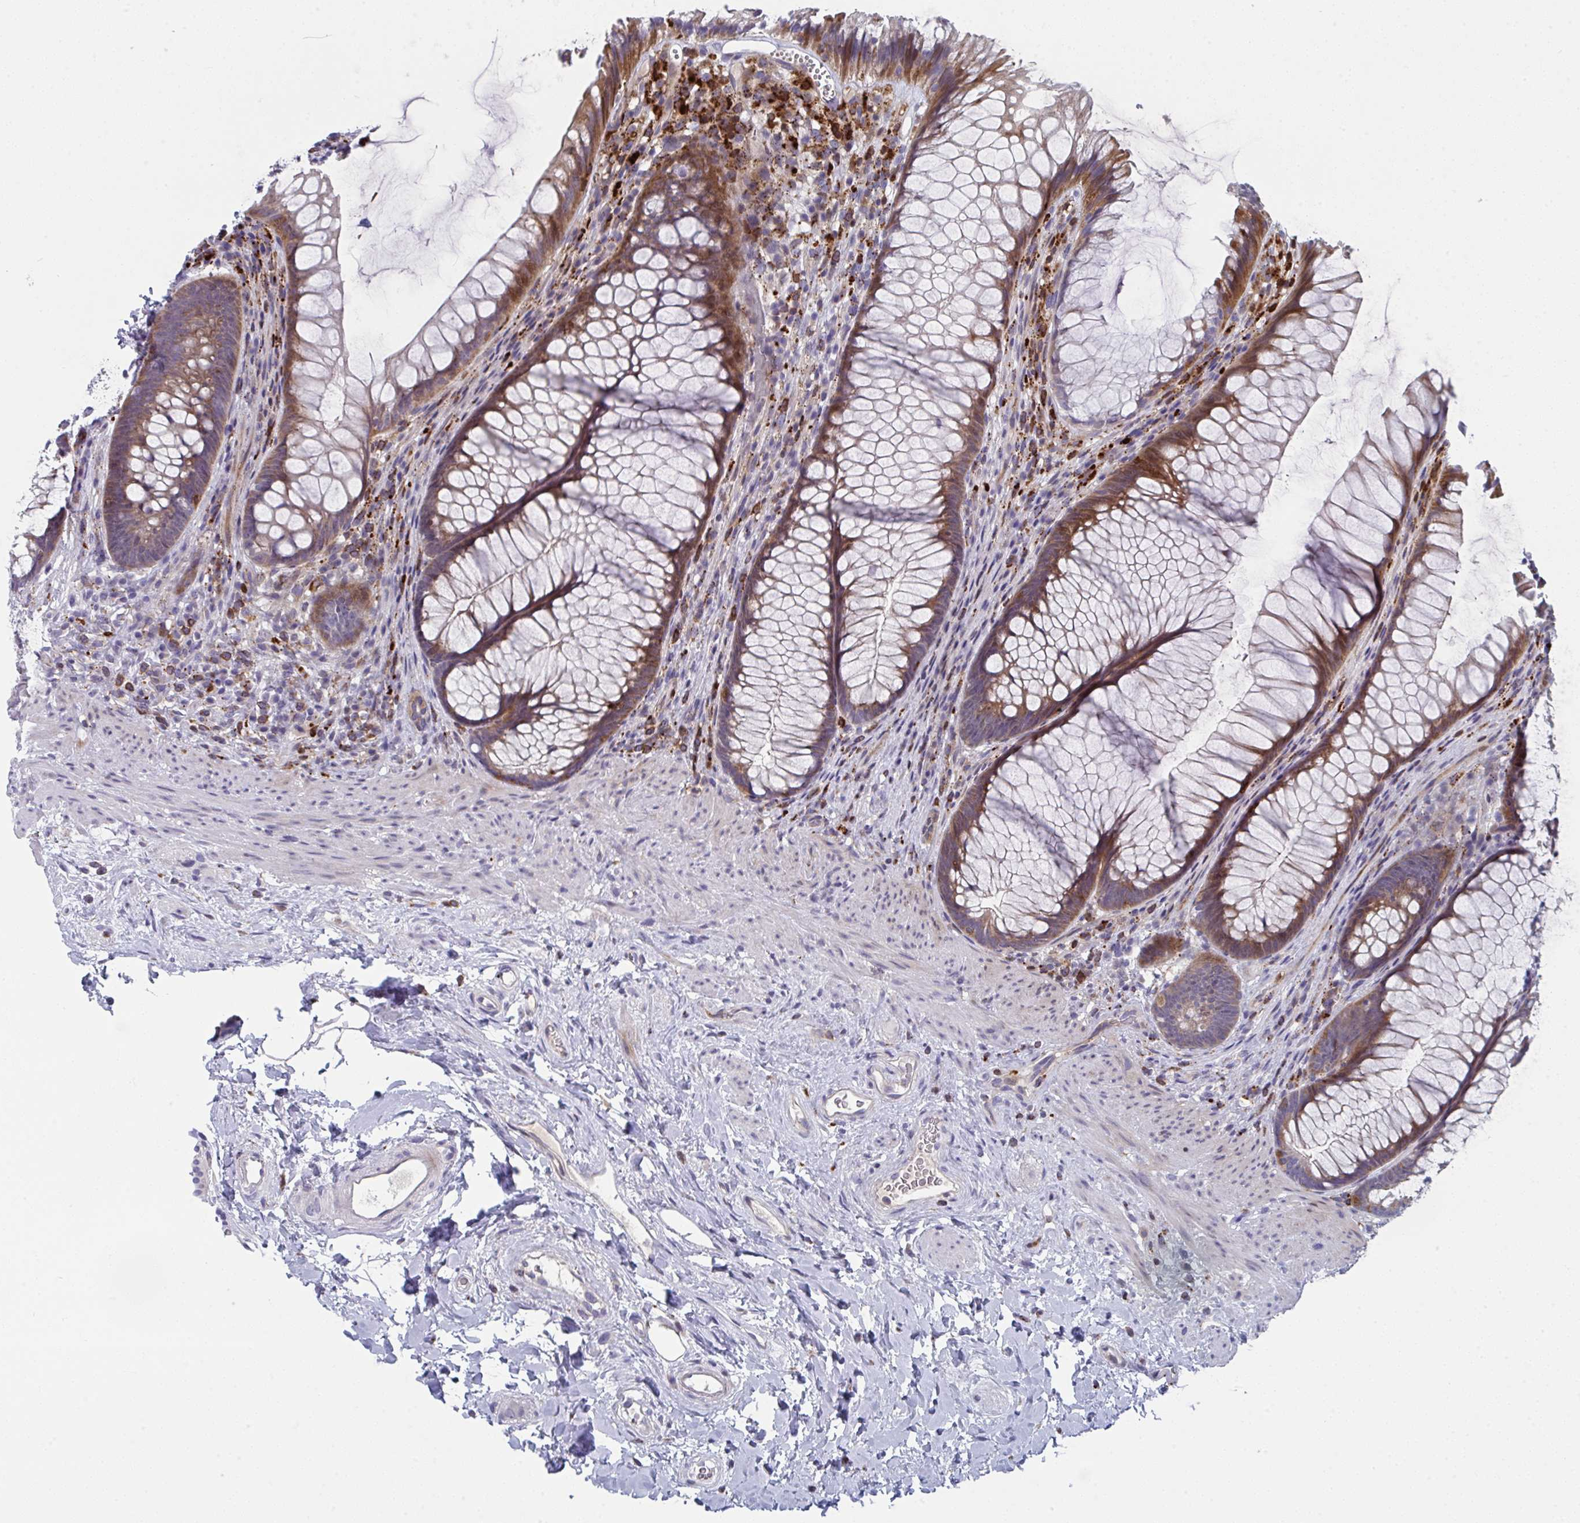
{"staining": {"intensity": "strong", "quantity": ">75%", "location": "cytoplasmic/membranous"}, "tissue": "rectum", "cell_type": "Glandular cells", "image_type": "normal", "snomed": [{"axis": "morphology", "description": "Normal tissue, NOS"}, {"axis": "topography", "description": "Rectum"}], "caption": "A histopathology image showing strong cytoplasmic/membranous positivity in about >75% of glandular cells in unremarkable rectum, as visualized by brown immunohistochemical staining.", "gene": "AOC2", "patient": {"sex": "male", "age": 53}}